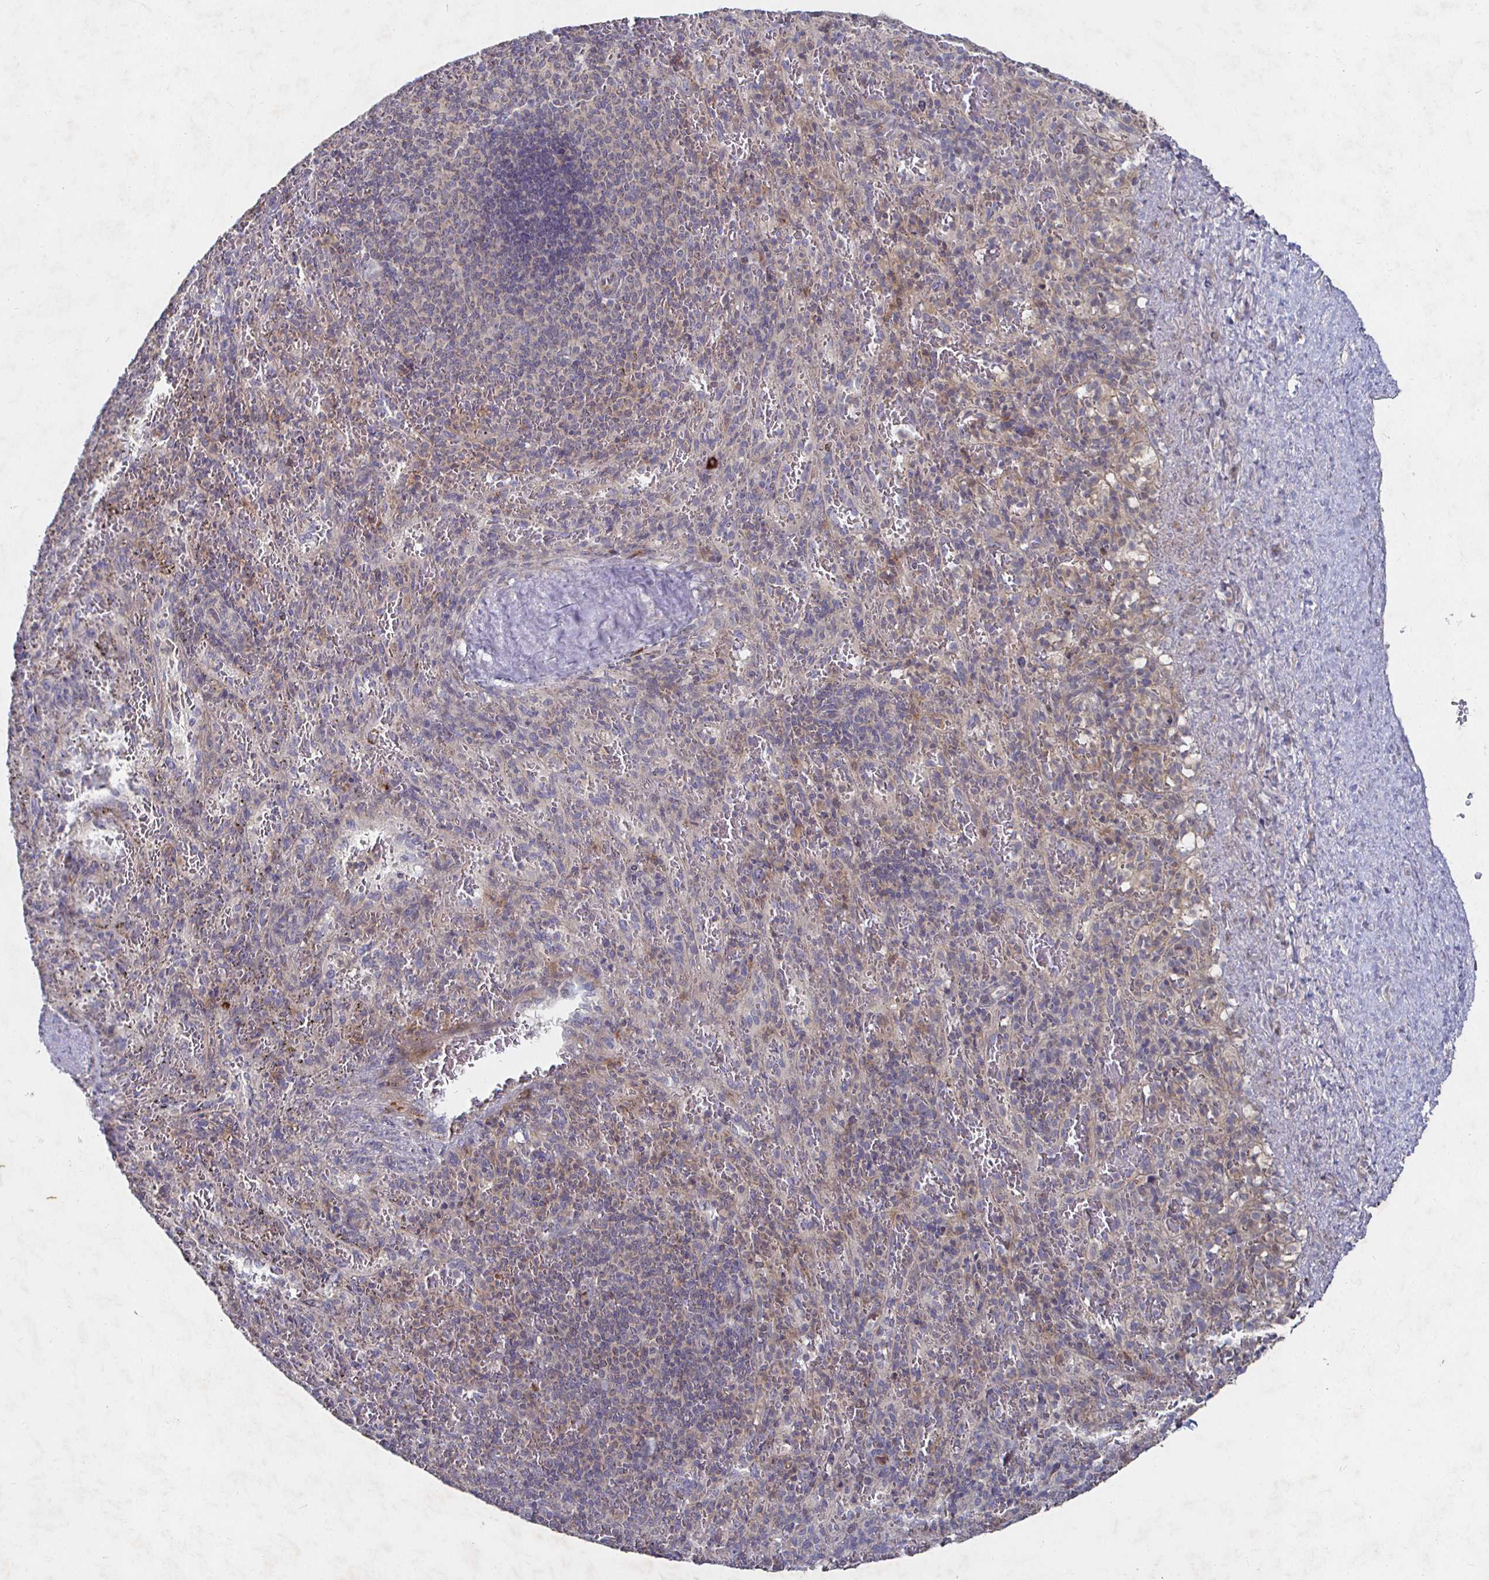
{"staining": {"intensity": "weak", "quantity": "25%-75%", "location": "cytoplasmic/membranous"}, "tissue": "spleen", "cell_type": "Cells in red pulp", "image_type": "normal", "snomed": [{"axis": "morphology", "description": "Normal tissue, NOS"}, {"axis": "topography", "description": "Spleen"}], "caption": "Brown immunohistochemical staining in normal human spleen displays weak cytoplasmic/membranous staining in approximately 25%-75% of cells in red pulp.", "gene": "NRSN1", "patient": {"sex": "male", "age": 57}}